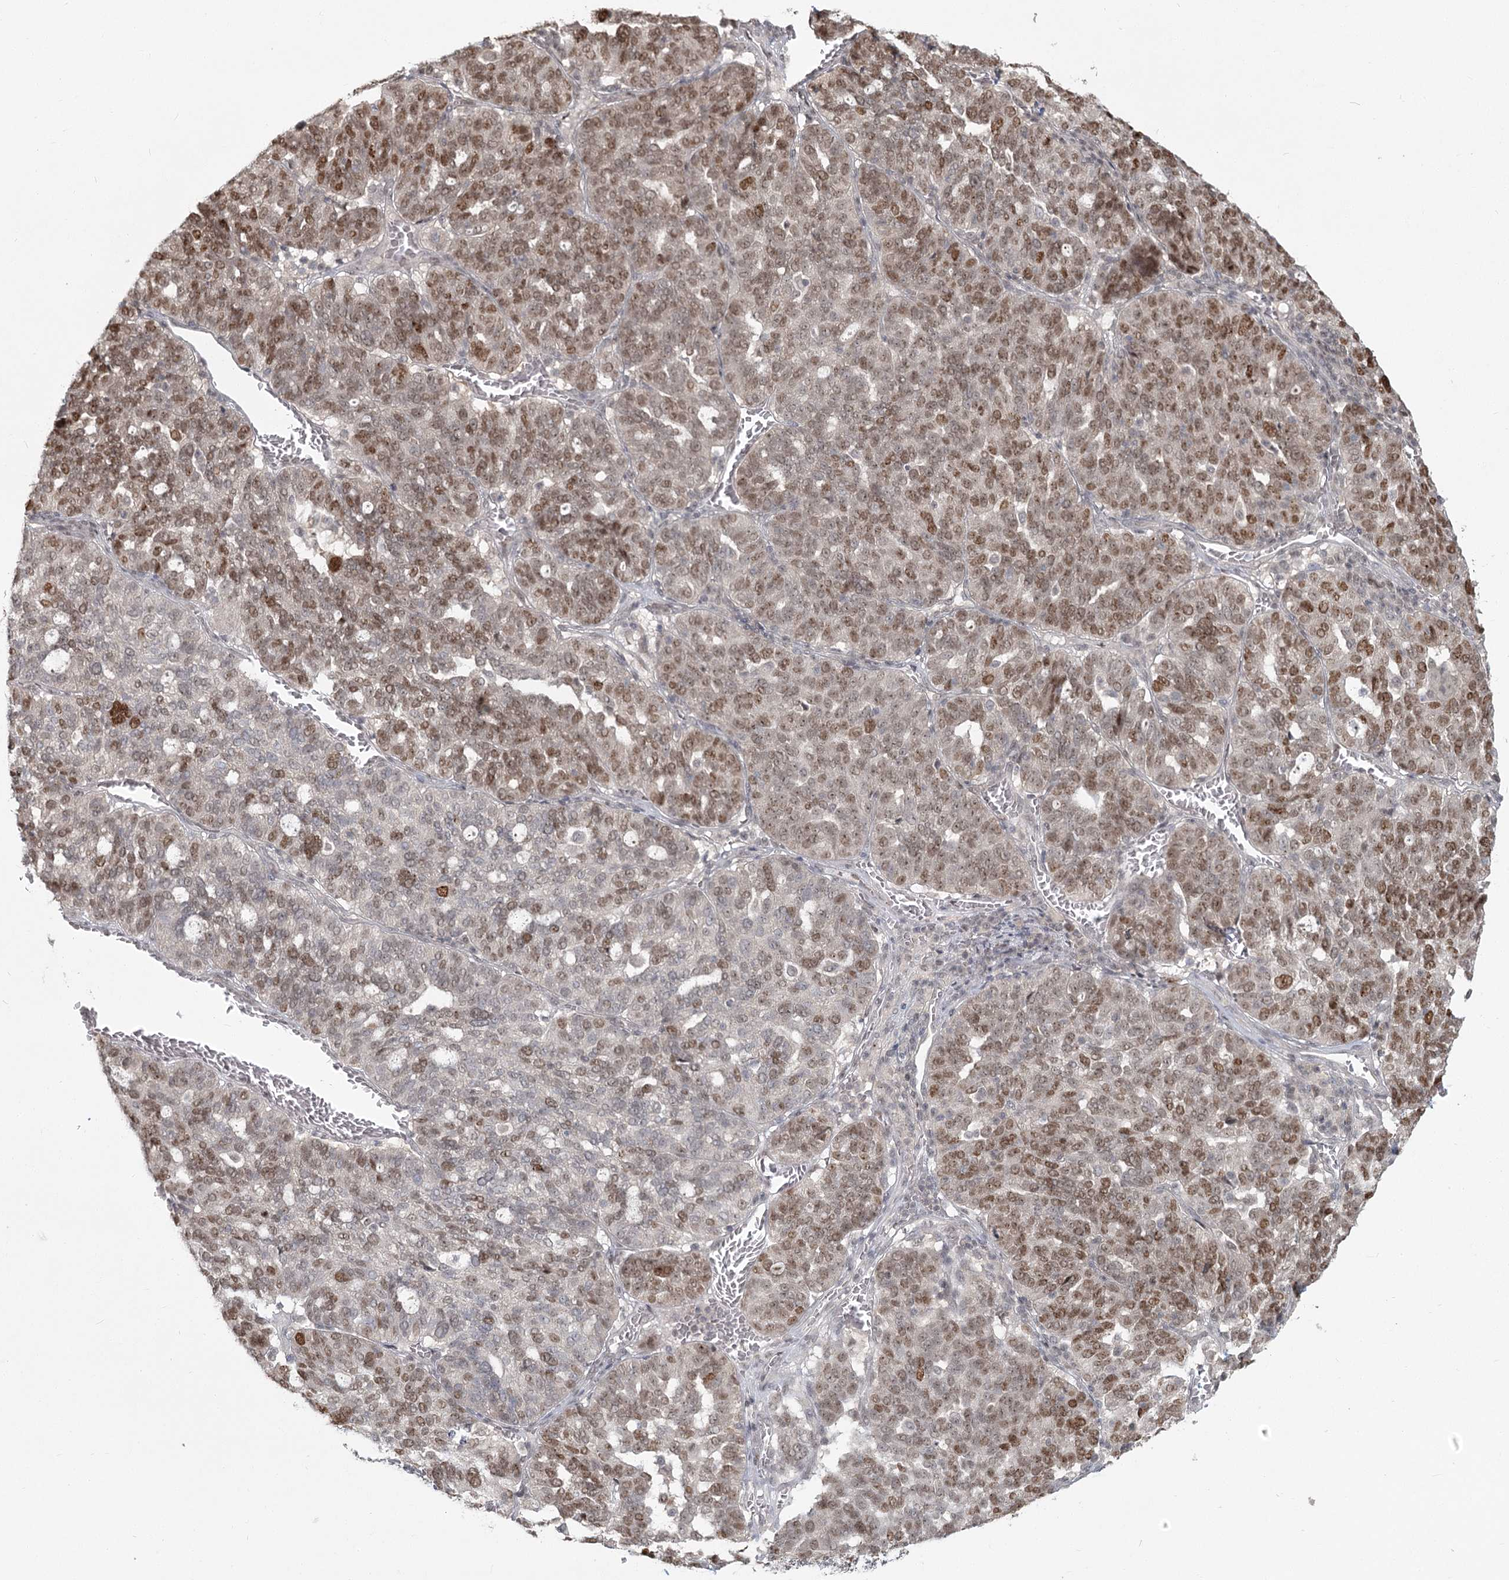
{"staining": {"intensity": "moderate", "quantity": ">75%", "location": "nuclear"}, "tissue": "ovarian cancer", "cell_type": "Tumor cells", "image_type": "cancer", "snomed": [{"axis": "morphology", "description": "Cystadenocarcinoma, serous, NOS"}, {"axis": "topography", "description": "Ovary"}], "caption": "Protein staining of ovarian cancer (serous cystadenocarcinoma) tissue shows moderate nuclear expression in about >75% of tumor cells. Ihc stains the protein of interest in brown and the nuclei are stained blue.", "gene": "R3HCC1L", "patient": {"sex": "female", "age": 59}}